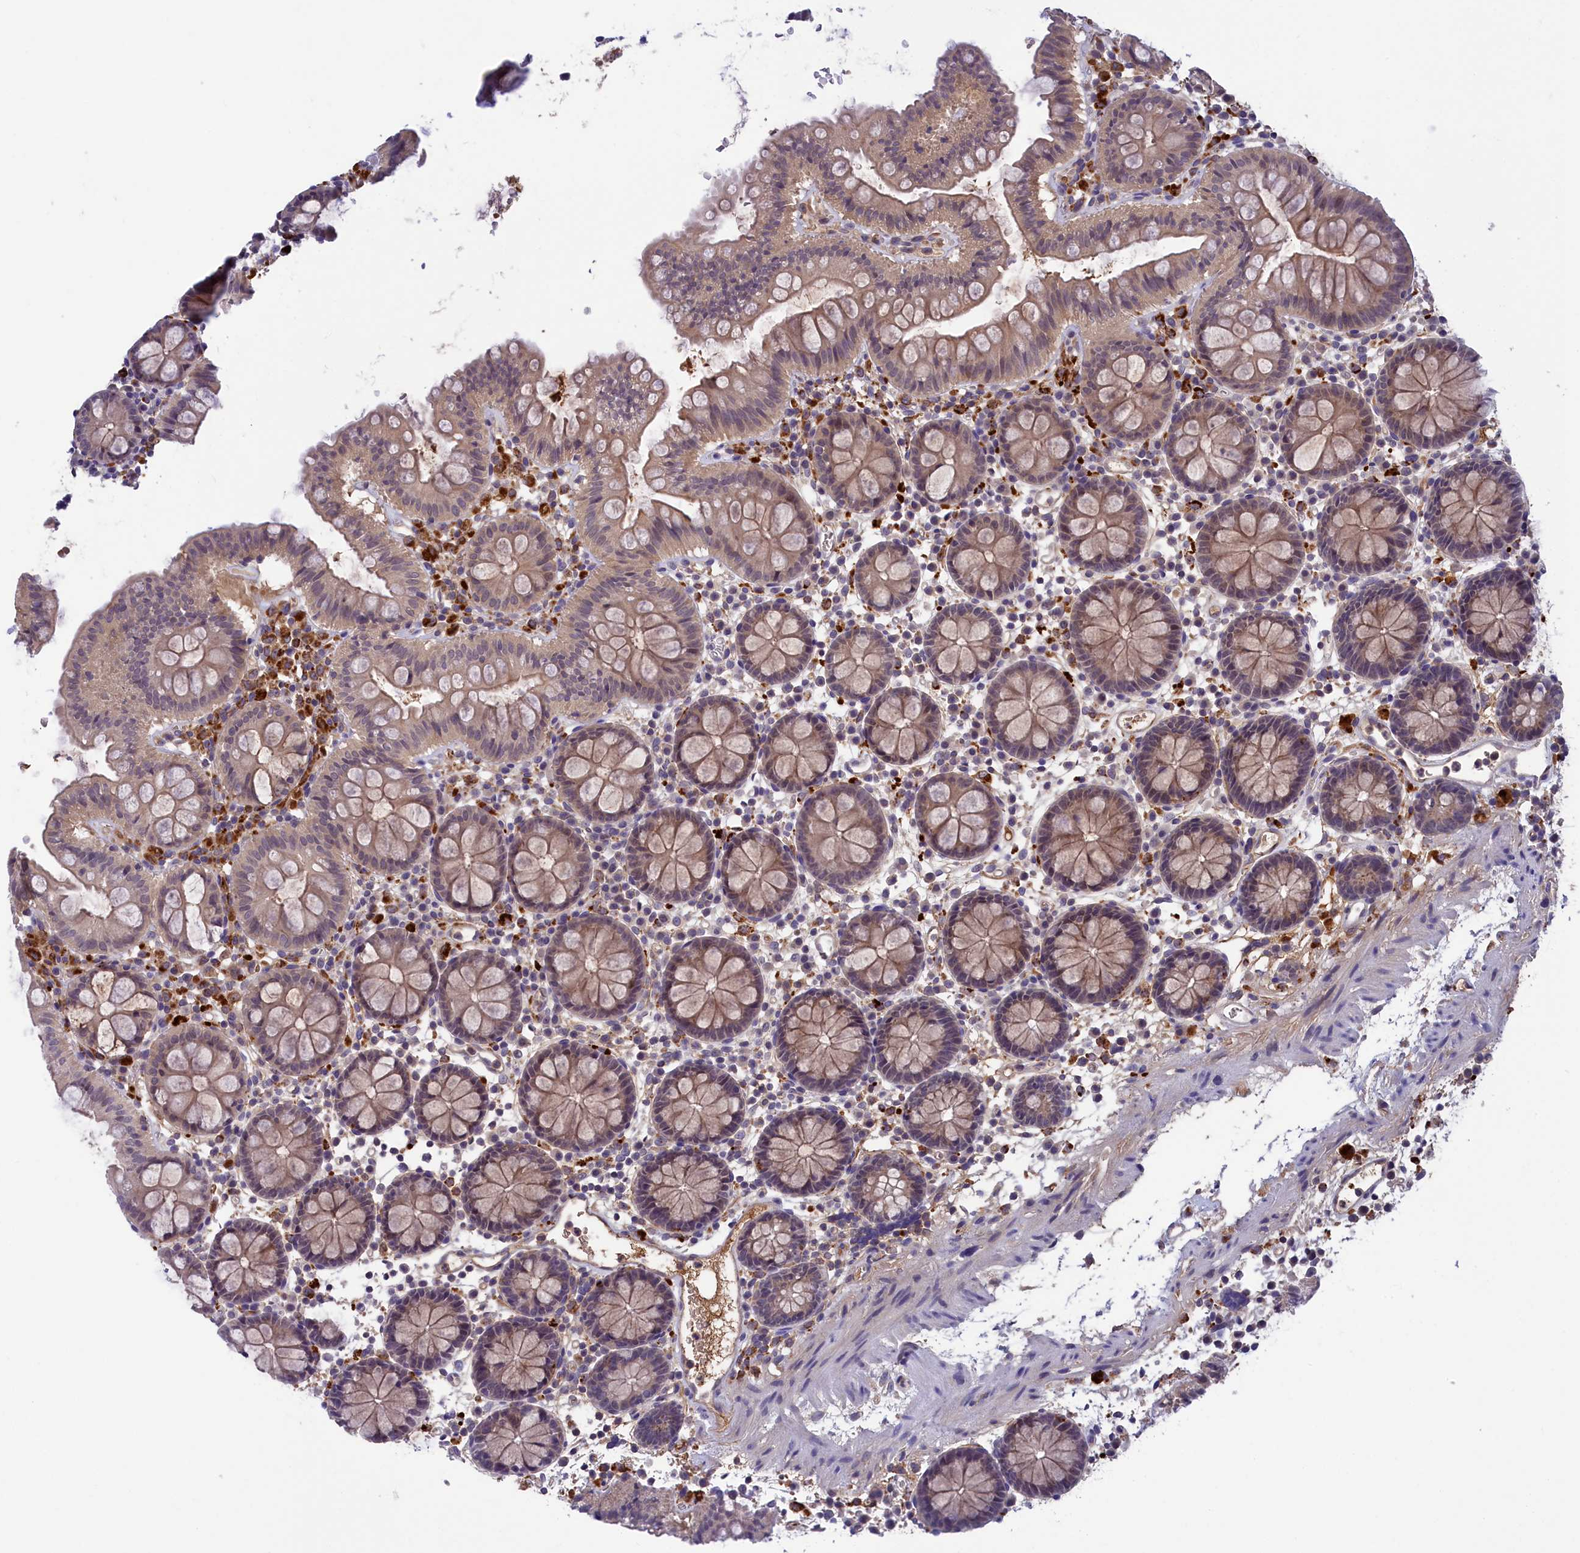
{"staining": {"intensity": "negative", "quantity": "none", "location": "none"}, "tissue": "colon", "cell_type": "Endothelial cells", "image_type": "normal", "snomed": [{"axis": "morphology", "description": "Normal tissue, NOS"}, {"axis": "topography", "description": "Colon"}], "caption": "This is an IHC image of benign colon. There is no positivity in endothelial cells.", "gene": "STYX", "patient": {"sex": "male", "age": 75}}